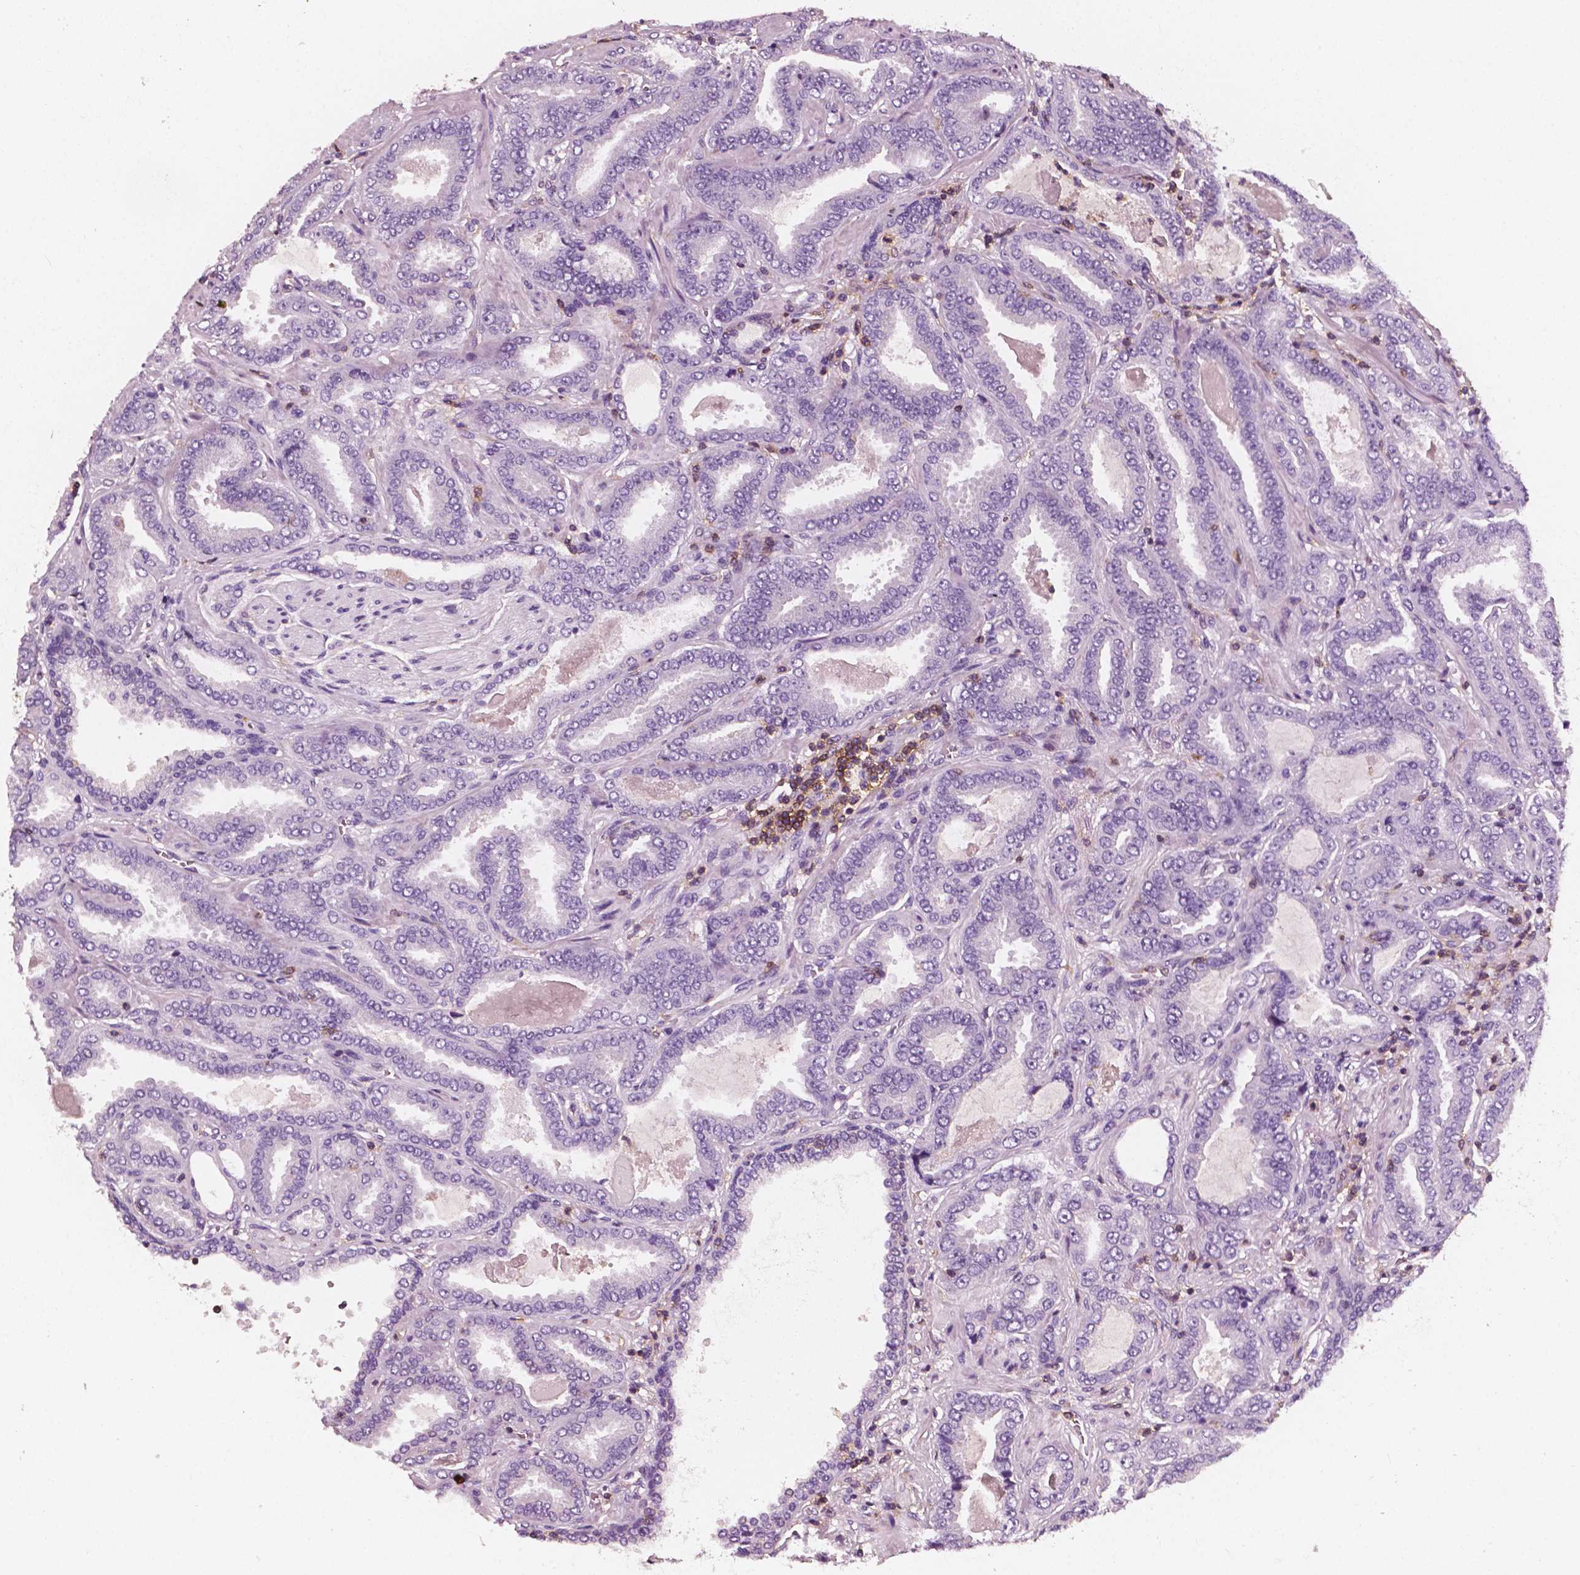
{"staining": {"intensity": "negative", "quantity": "none", "location": "none"}, "tissue": "prostate cancer", "cell_type": "Tumor cells", "image_type": "cancer", "snomed": [{"axis": "morphology", "description": "Adenocarcinoma, NOS"}, {"axis": "topography", "description": "Prostate"}], "caption": "High power microscopy histopathology image of an immunohistochemistry photomicrograph of adenocarcinoma (prostate), revealing no significant positivity in tumor cells. (Stains: DAB immunohistochemistry with hematoxylin counter stain, Microscopy: brightfield microscopy at high magnification).", "gene": "PTPRC", "patient": {"sex": "male", "age": 64}}